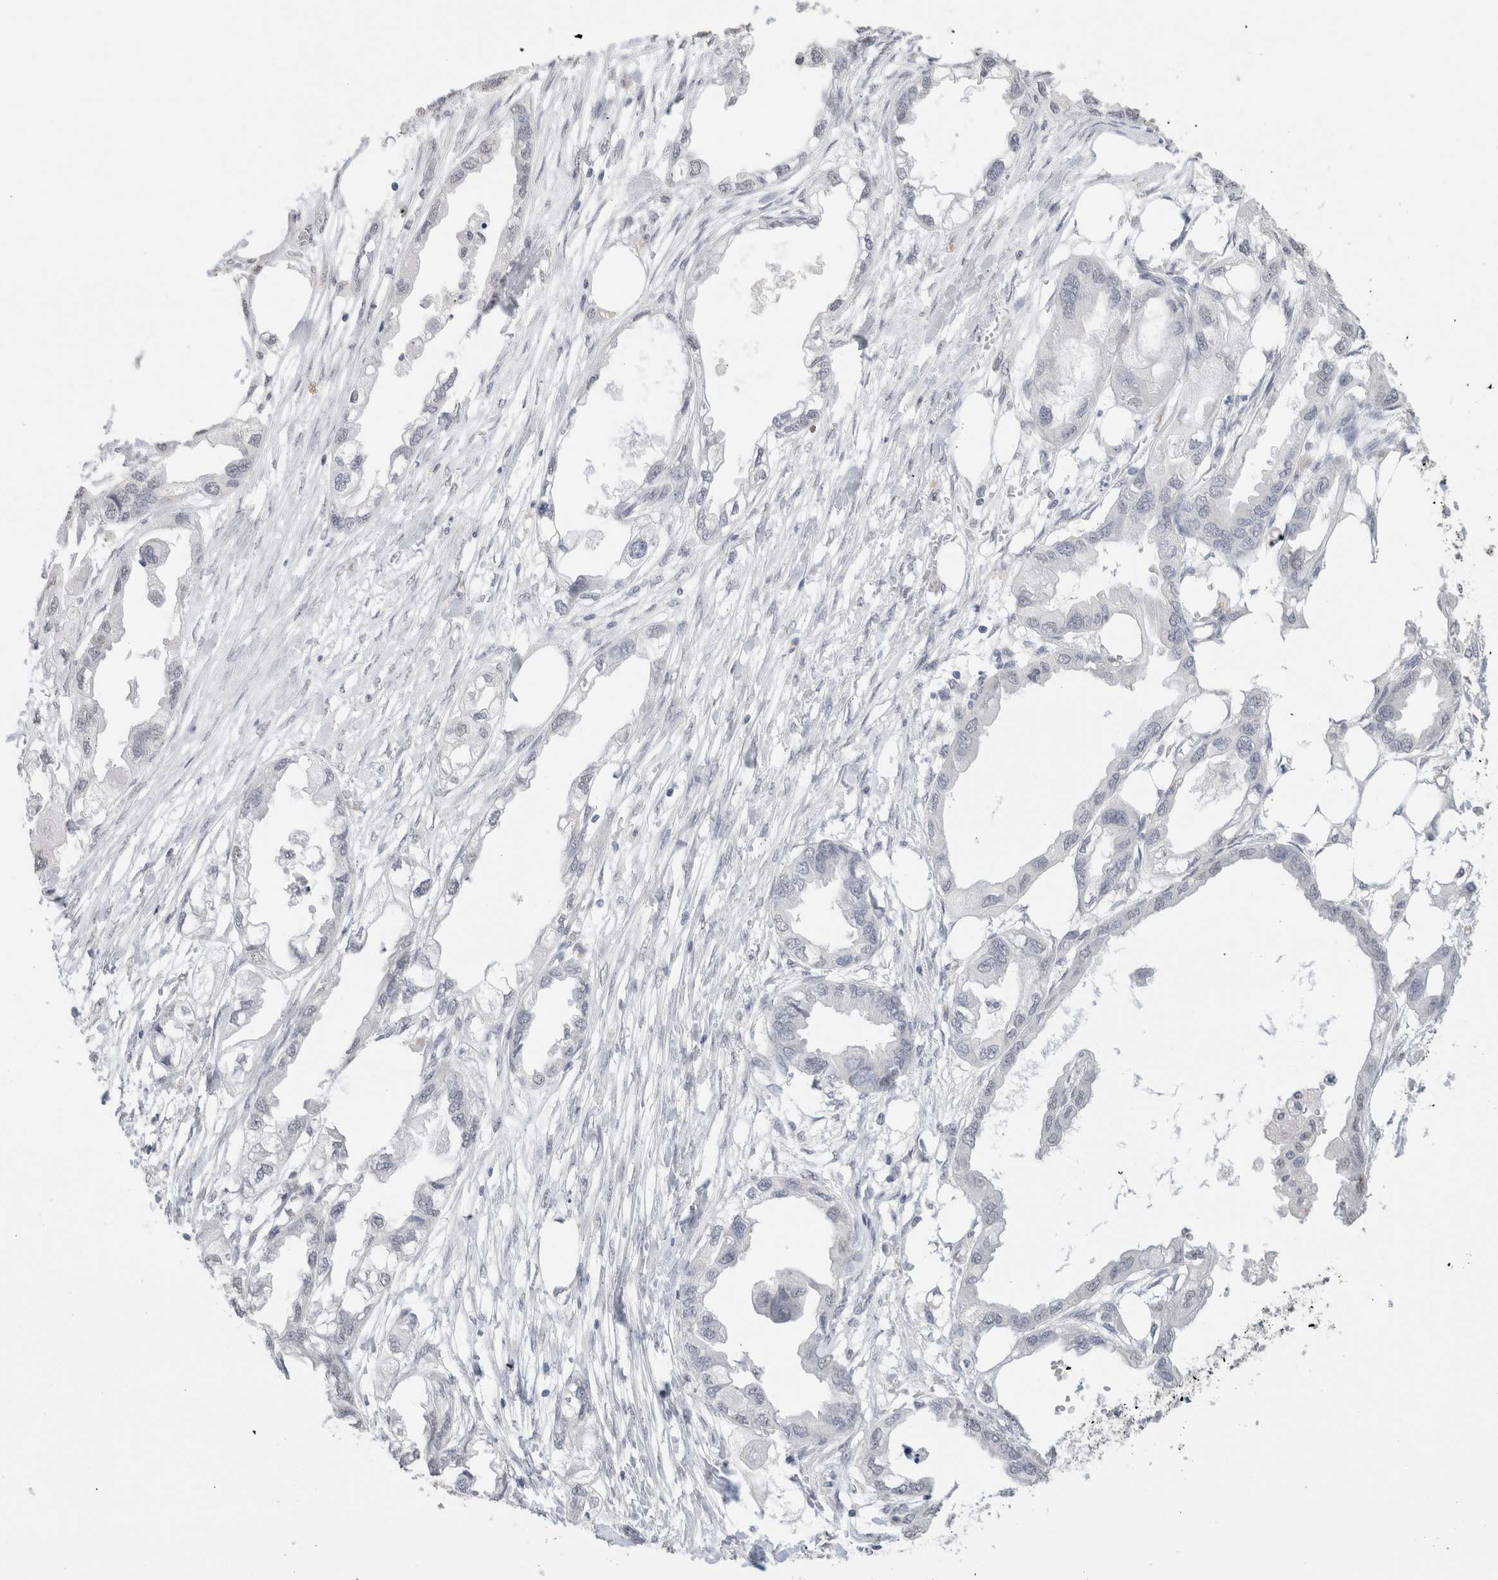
{"staining": {"intensity": "negative", "quantity": "none", "location": "none"}, "tissue": "endometrial cancer", "cell_type": "Tumor cells", "image_type": "cancer", "snomed": [{"axis": "morphology", "description": "Adenocarcinoma, NOS"}, {"axis": "morphology", "description": "Adenocarcinoma, metastatic, NOS"}, {"axis": "topography", "description": "Adipose tissue"}, {"axis": "topography", "description": "Endometrium"}], "caption": "IHC image of neoplastic tissue: human metastatic adenocarcinoma (endometrial) stained with DAB (3,3'-diaminobenzidine) displays no significant protein positivity in tumor cells.", "gene": "CD80", "patient": {"sex": "female", "age": 67}}